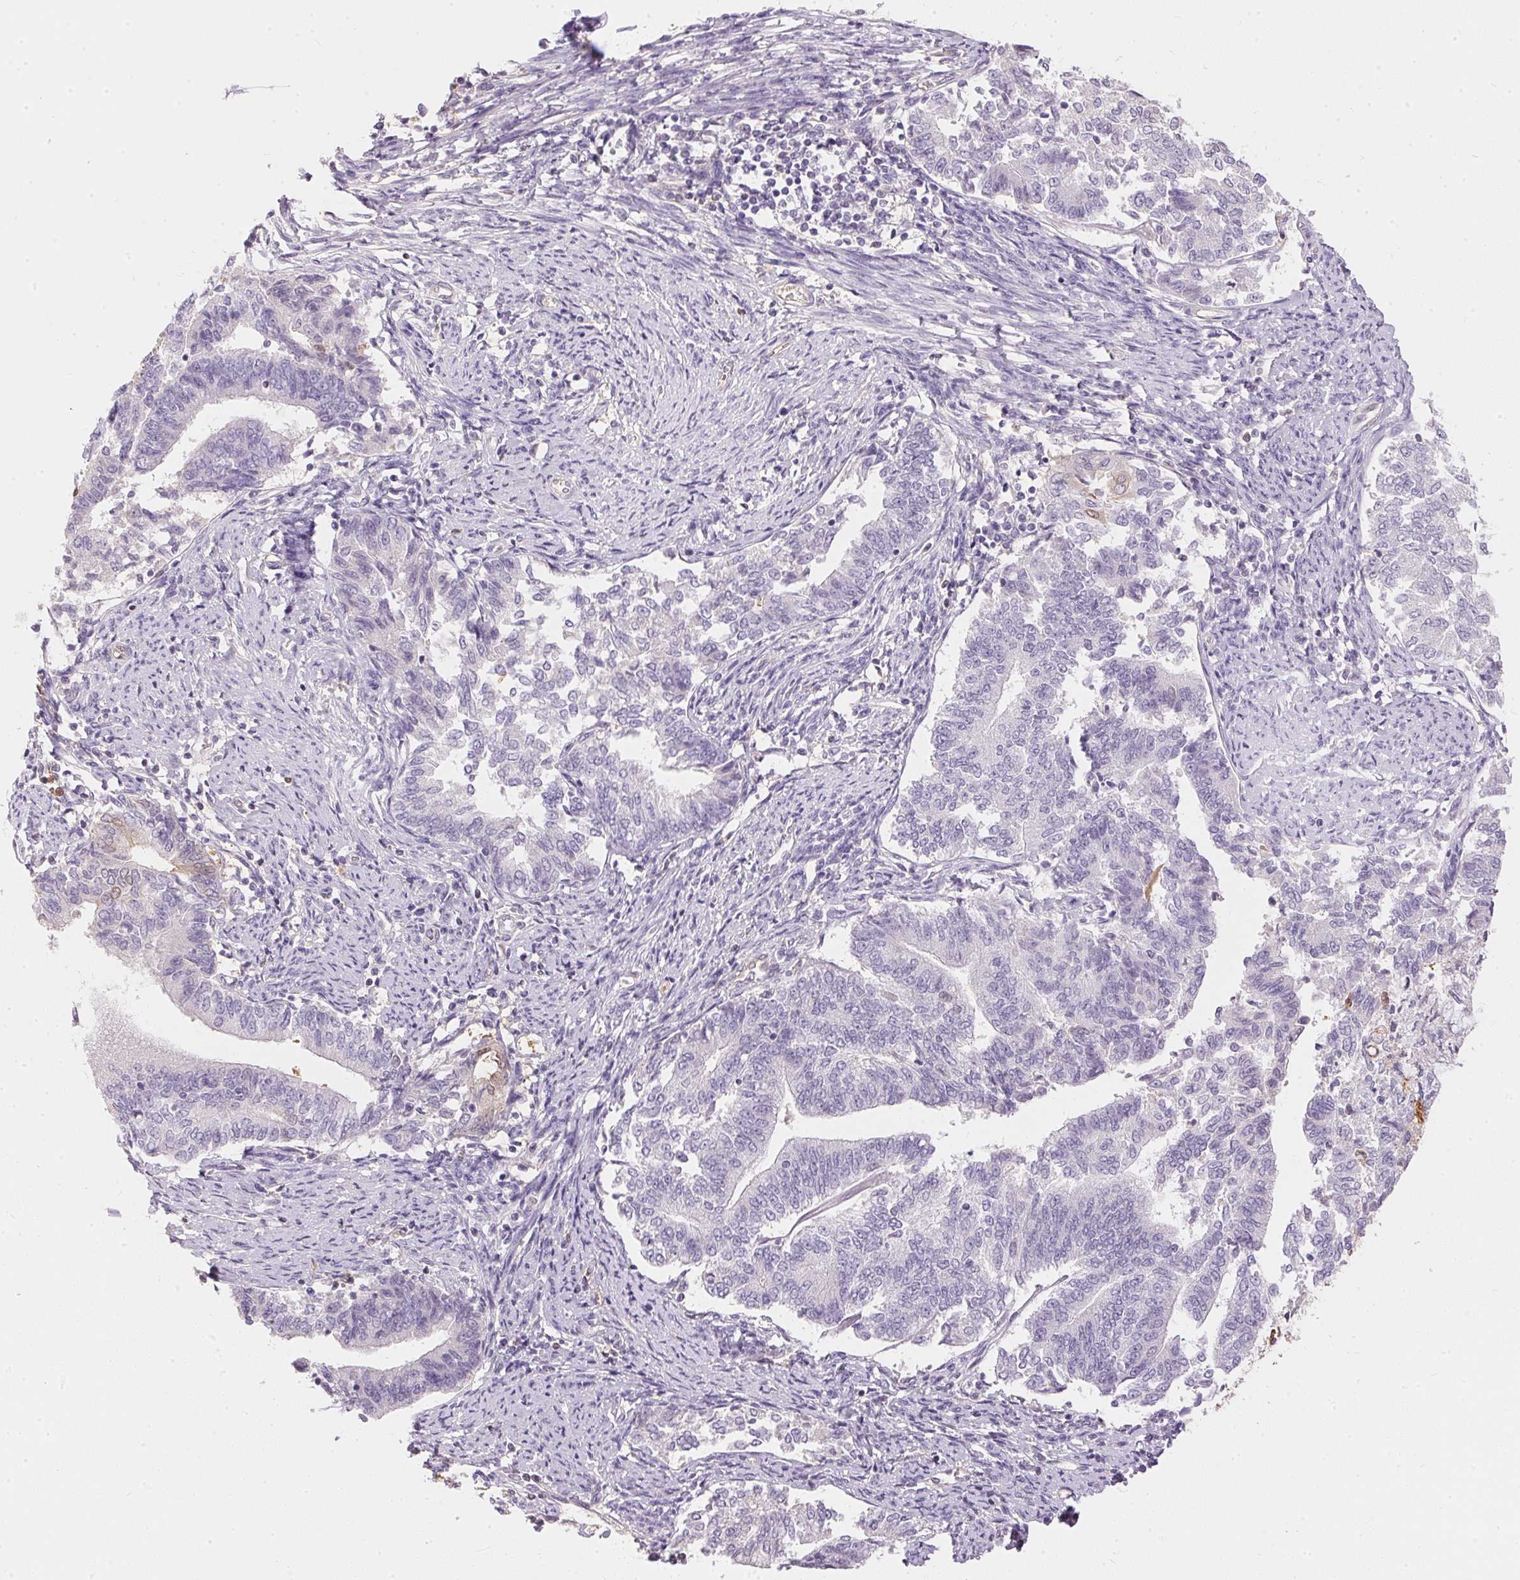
{"staining": {"intensity": "negative", "quantity": "none", "location": "none"}, "tissue": "endometrial cancer", "cell_type": "Tumor cells", "image_type": "cancer", "snomed": [{"axis": "morphology", "description": "Adenocarcinoma, NOS"}, {"axis": "topography", "description": "Endometrium"}], "caption": "Immunohistochemical staining of human adenocarcinoma (endometrial) exhibits no significant expression in tumor cells.", "gene": "S100A3", "patient": {"sex": "female", "age": 65}}